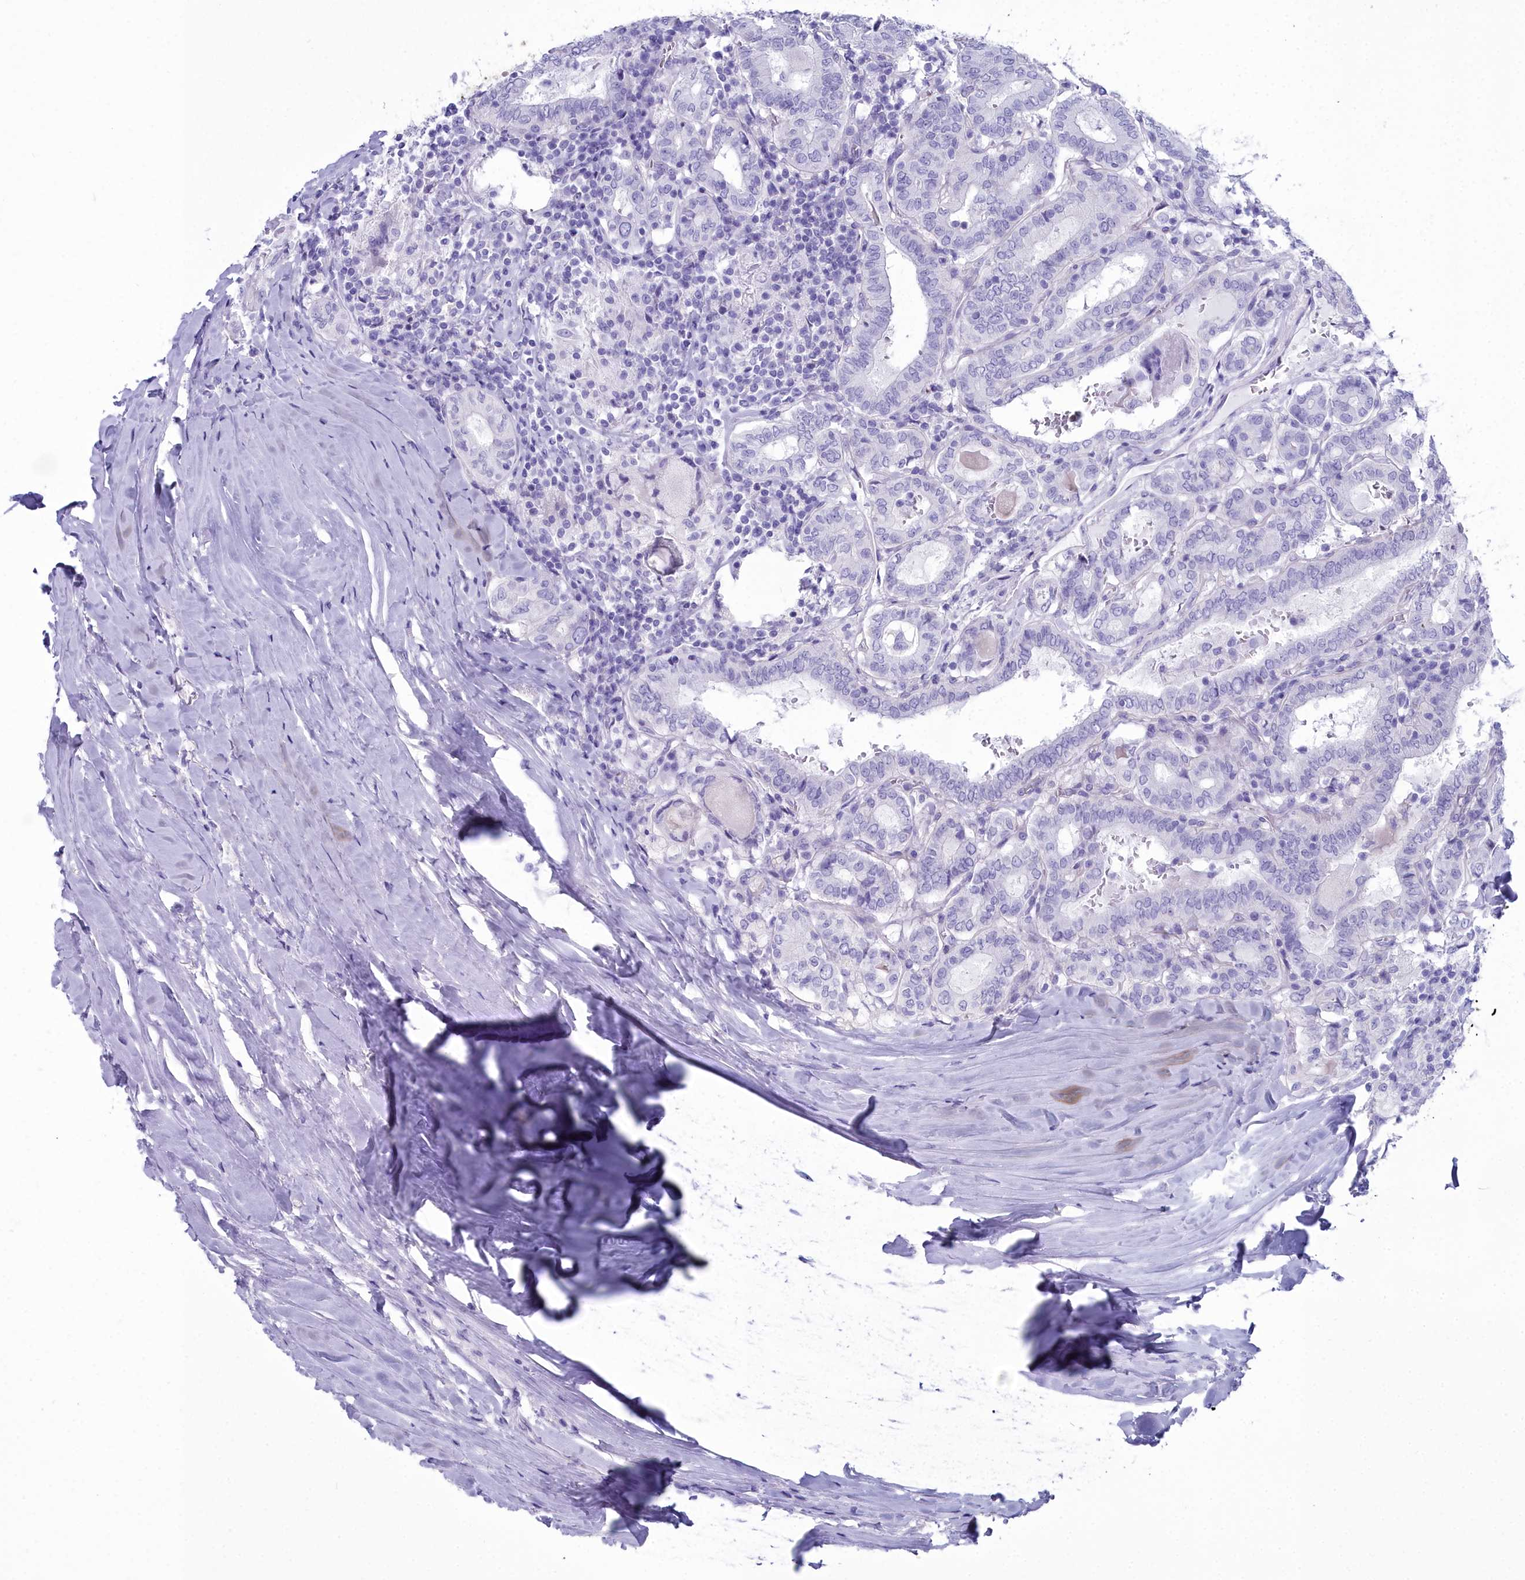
{"staining": {"intensity": "negative", "quantity": "none", "location": "none"}, "tissue": "thyroid cancer", "cell_type": "Tumor cells", "image_type": "cancer", "snomed": [{"axis": "morphology", "description": "Papillary adenocarcinoma, NOS"}, {"axis": "topography", "description": "Thyroid gland"}], "caption": "Tumor cells show no significant protein expression in thyroid cancer.", "gene": "MAP6", "patient": {"sex": "female", "age": 72}}